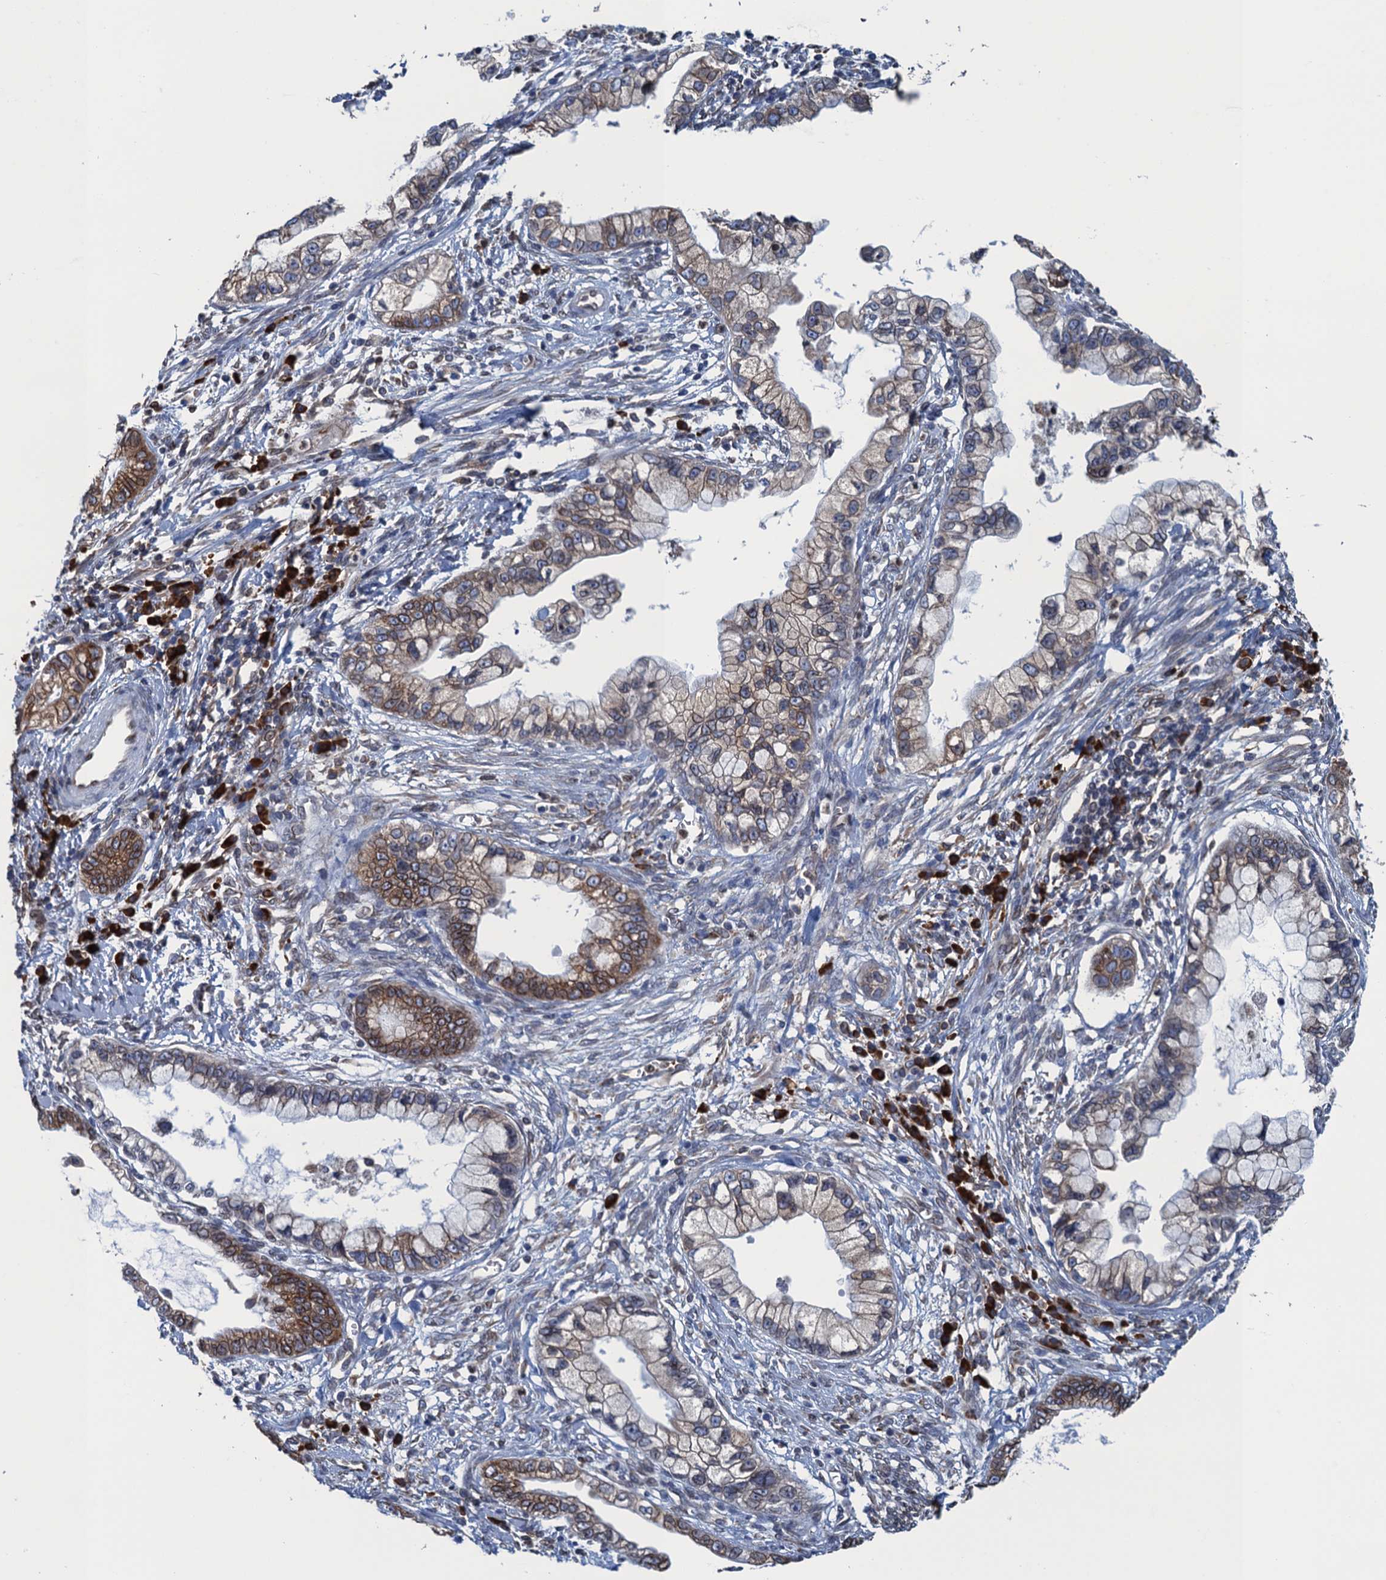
{"staining": {"intensity": "moderate", "quantity": "25%-75%", "location": "cytoplasmic/membranous"}, "tissue": "cervical cancer", "cell_type": "Tumor cells", "image_type": "cancer", "snomed": [{"axis": "morphology", "description": "Adenocarcinoma, NOS"}, {"axis": "topography", "description": "Cervix"}], "caption": "Brown immunohistochemical staining in cervical cancer (adenocarcinoma) reveals moderate cytoplasmic/membranous positivity in about 25%-75% of tumor cells. (Brightfield microscopy of DAB IHC at high magnification).", "gene": "TMEM205", "patient": {"sex": "female", "age": 44}}